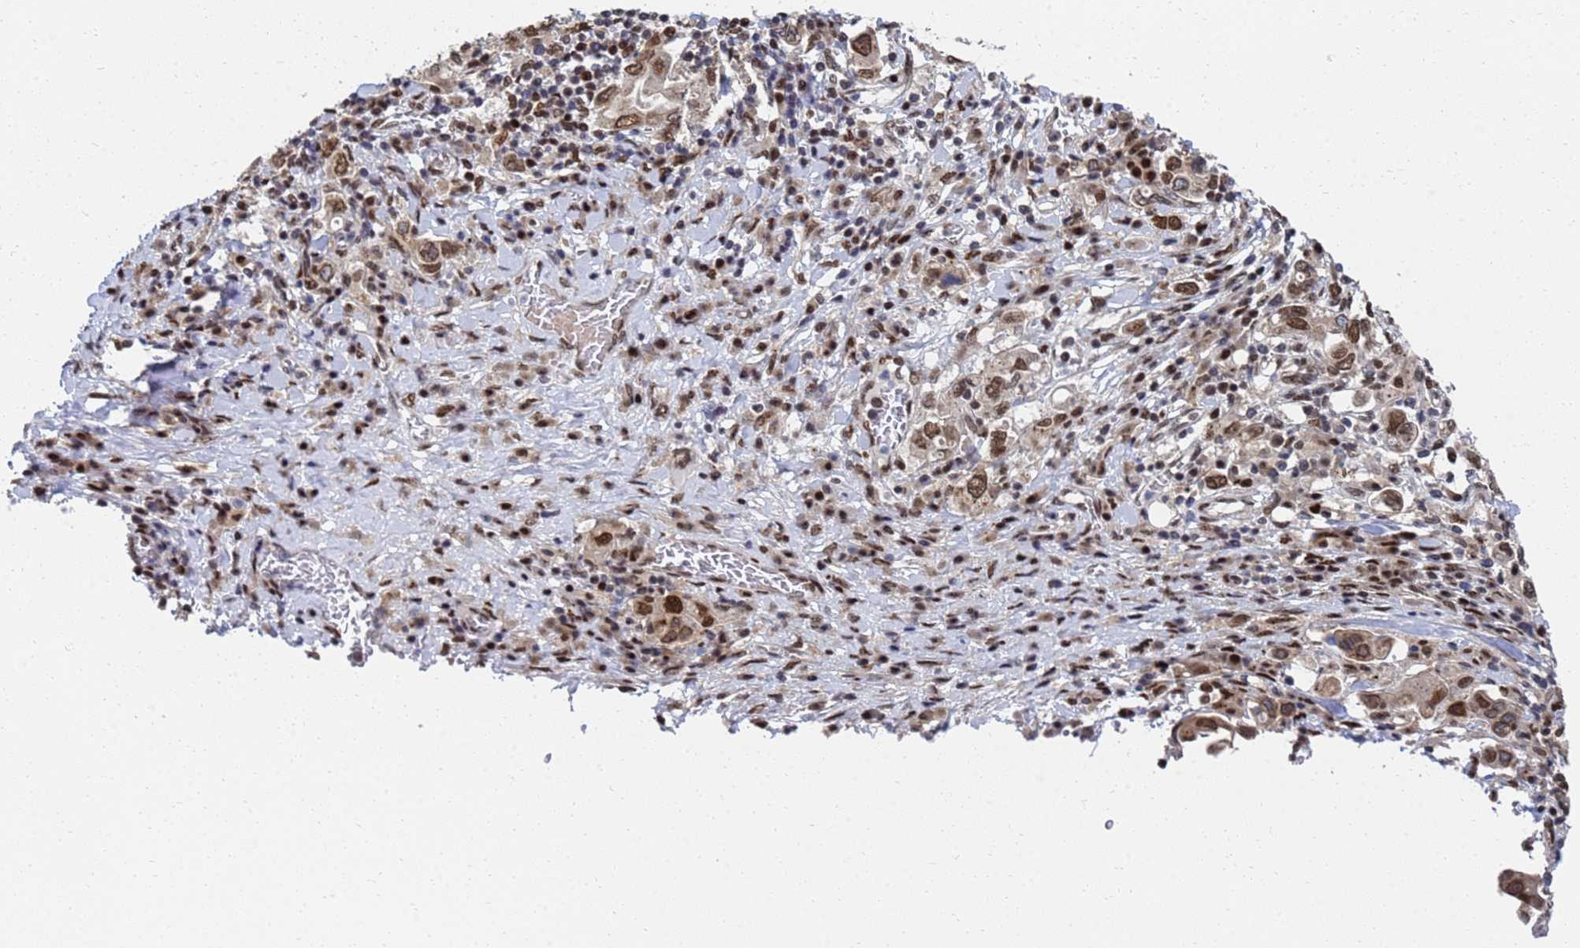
{"staining": {"intensity": "moderate", "quantity": "25%-75%", "location": "nuclear"}, "tissue": "stomach cancer", "cell_type": "Tumor cells", "image_type": "cancer", "snomed": [{"axis": "morphology", "description": "Adenocarcinoma, NOS"}, {"axis": "topography", "description": "Stomach, upper"}, {"axis": "topography", "description": "Stomach"}], "caption": "This image displays stomach adenocarcinoma stained with IHC to label a protein in brown. The nuclear of tumor cells show moderate positivity for the protein. Nuclei are counter-stained blue.", "gene": "AP5Z1", "patient": {"sex": "male", "age": 62}}